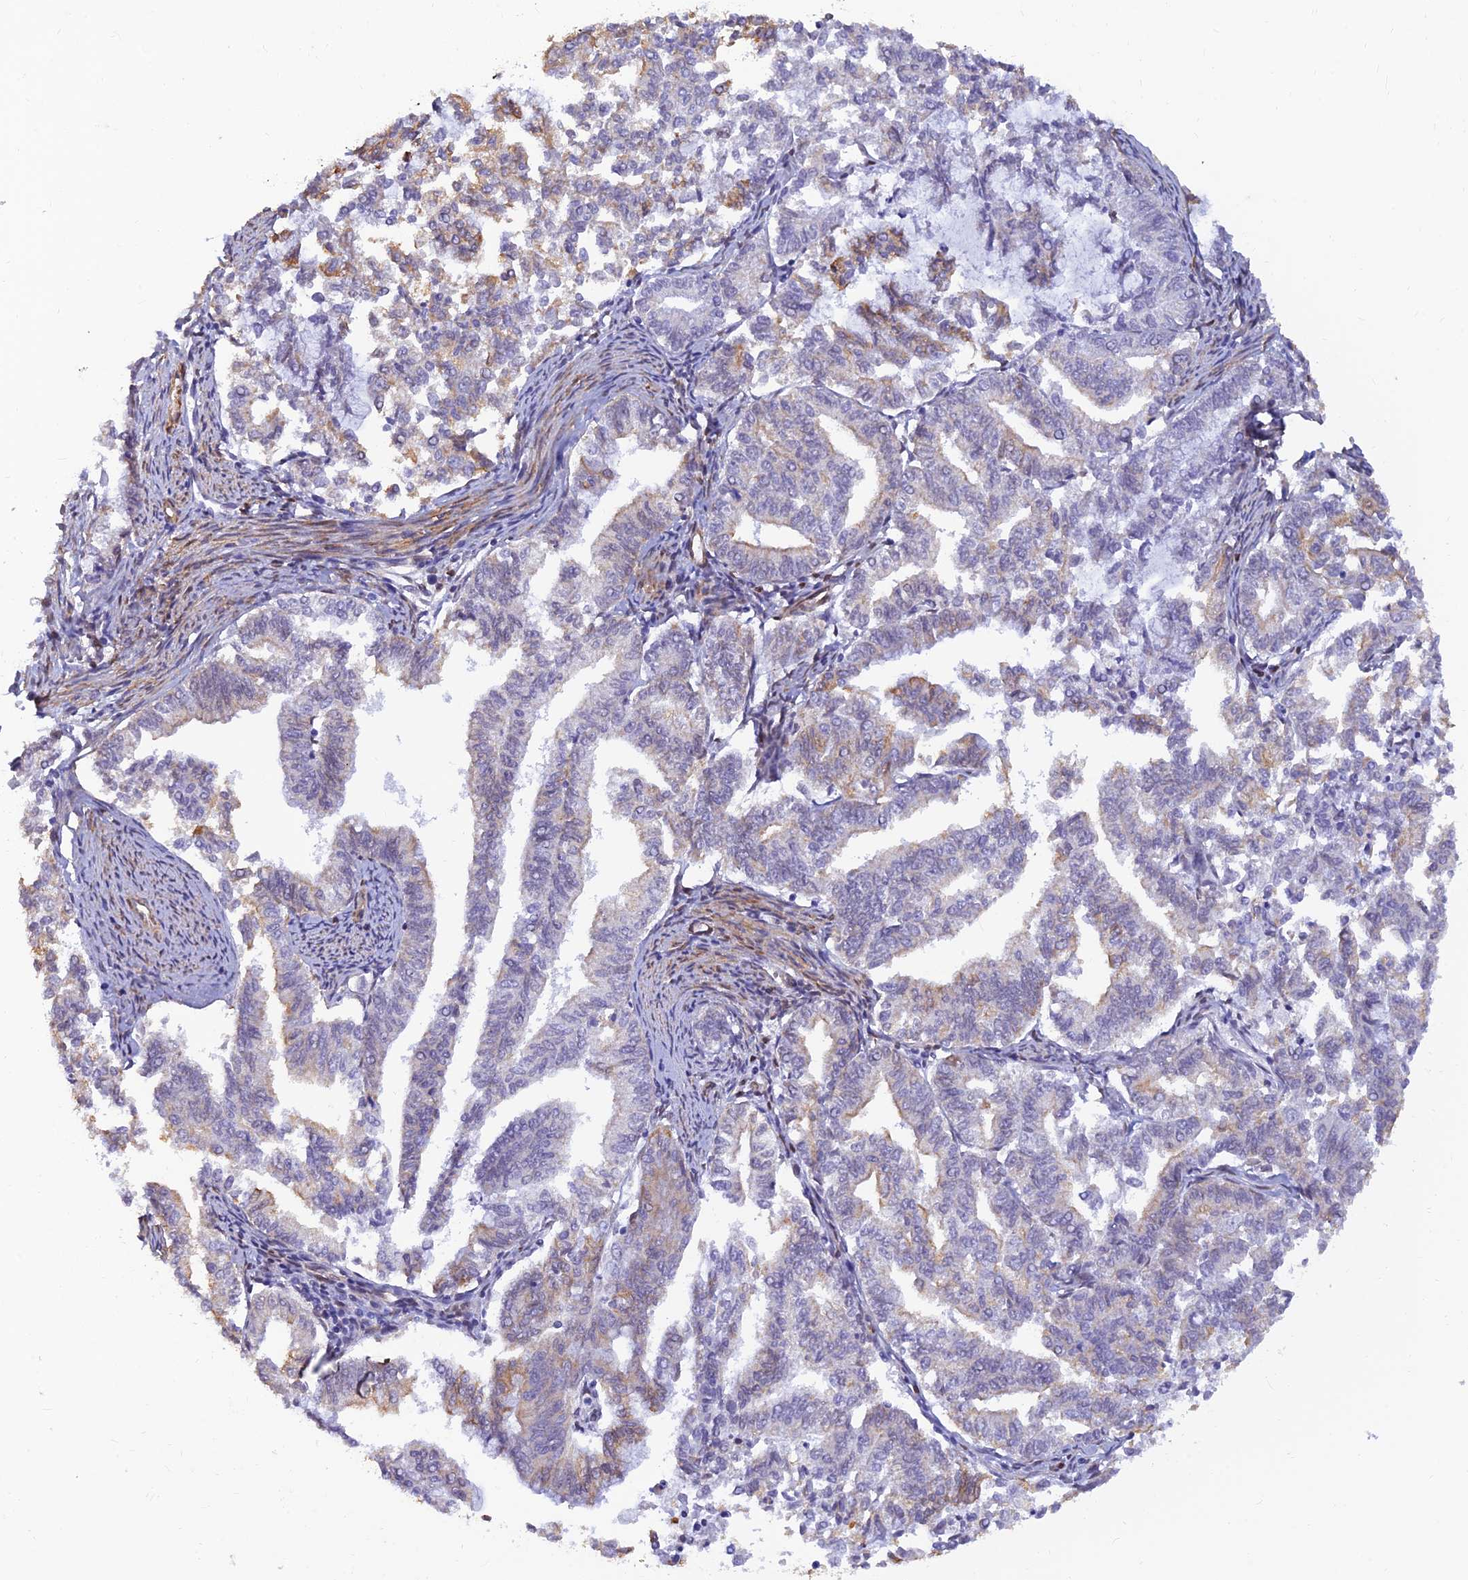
{"staining": {"intensity": "moderate", "quantity": "<25%", "location": "cytoplasmic/membranous"}, "tissue": "endometrial cancer", "cell_type": "Tumor cells", "image_type": "cancer", "snomed": [{"axis": "morphology", "description": "Adenocarcinoma, NOS"}, {"axis": "topography", "description": "Endometrium"}], "caption": "Protein staining demonstrates moderate cytoplasmic/membranous expression in about <25% of tumor cells in endometrial cancer. The staining was performed using DAB (3,3'-diaminobenzidine), with brown indicating positive protein expression. Nuclei are stained blue with hematoxylin.", "gene": "ALDH1L2", "patient": {"sex": "female", "age": 79}}